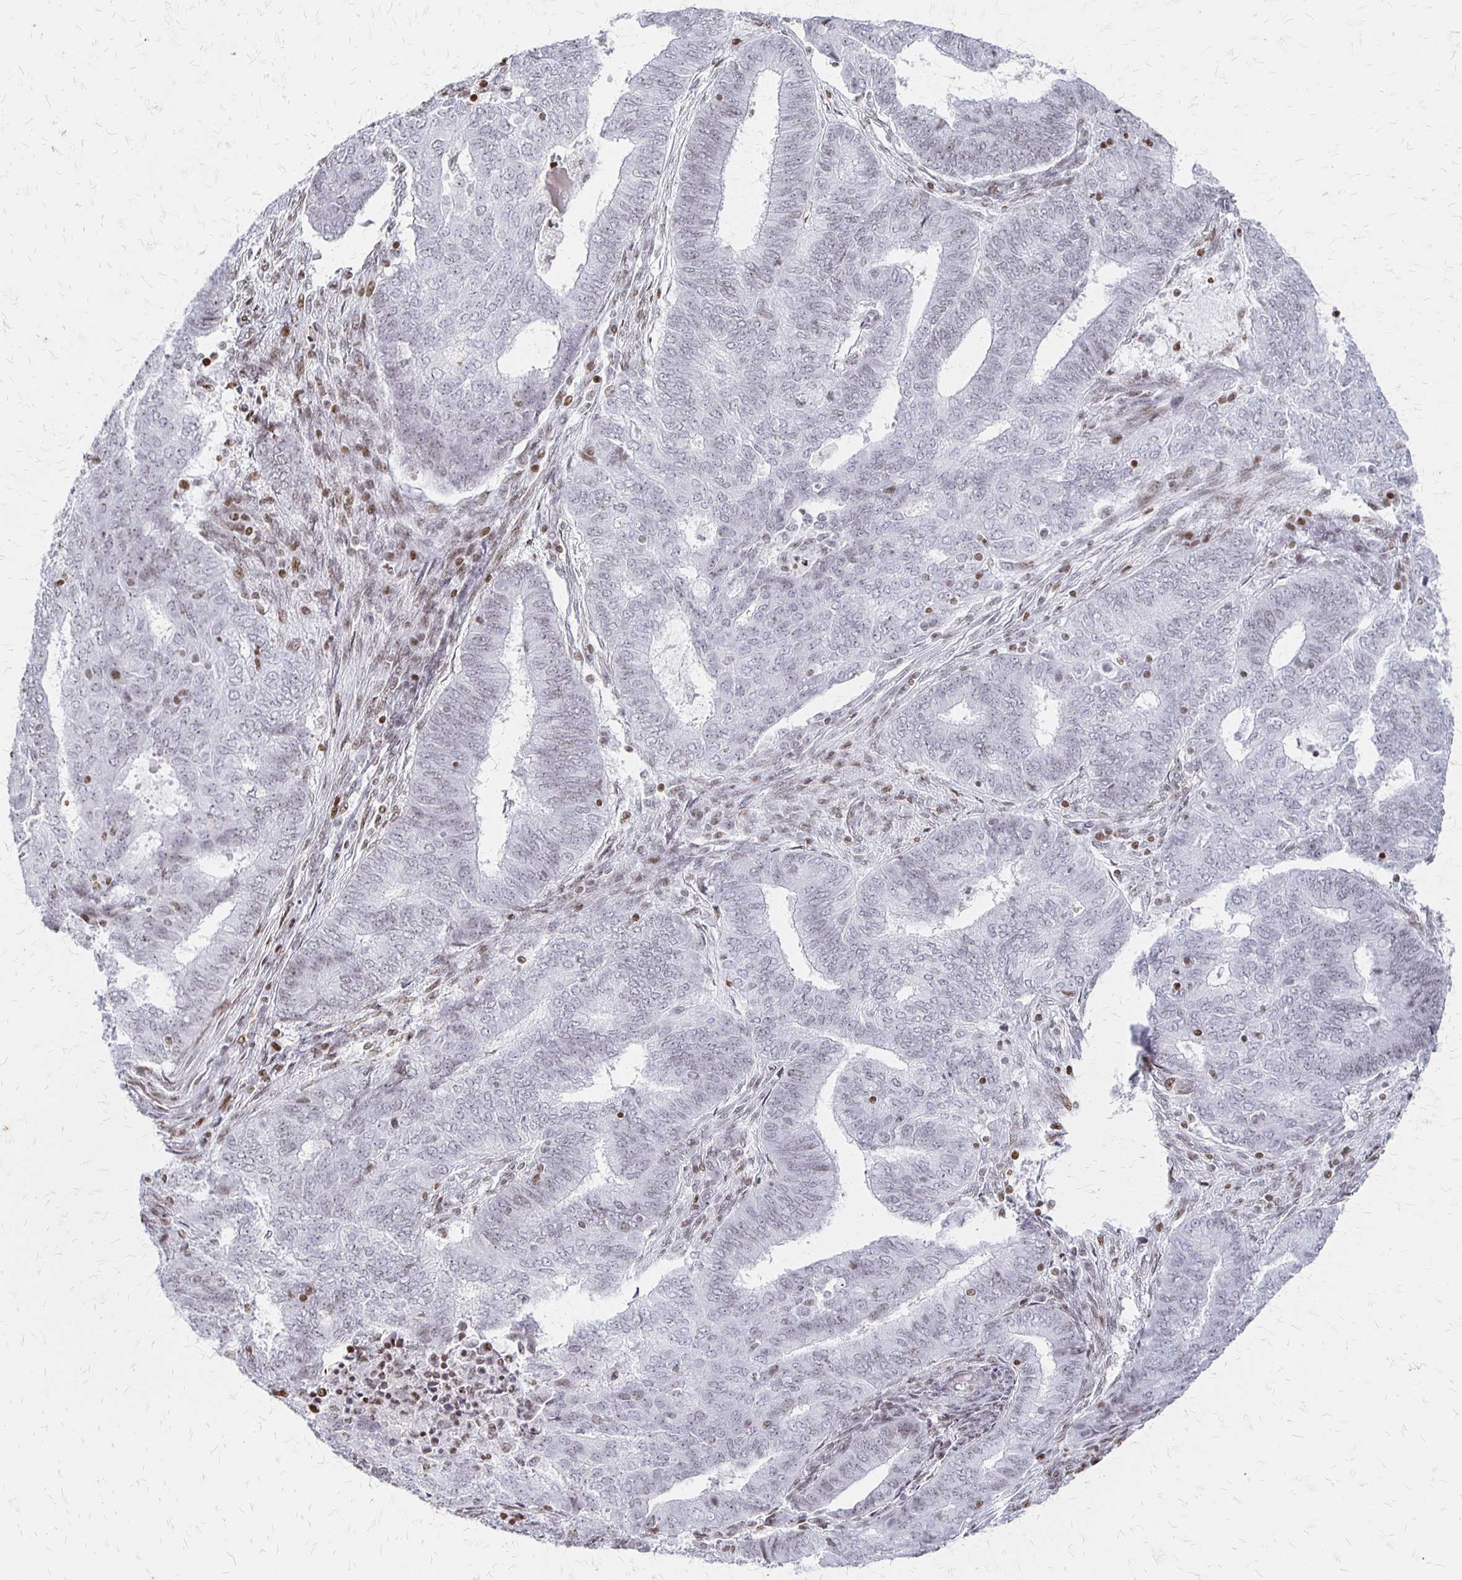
{"staining": {"intensity": "weak", "quantity": "<25%", "location": "nuclear"}, "tissue": "endometrial cancer", "cell_type": "Tumor cells", "image_type": "cancer", "snomed": [{"axis": "morphology", "description": "Adenocarcinoma, NOS"}, {"axis": "topography", "description": "Endometrium"}], "caption": "A high-resolution histopathology image shows immunohistochemistry (IHC) staining of adenocarcinoma (endometrial), which reveals no significant expression in tumor cells.", "gene": "ZNF280C", "patient": {"sex": "female", "age": 62}}